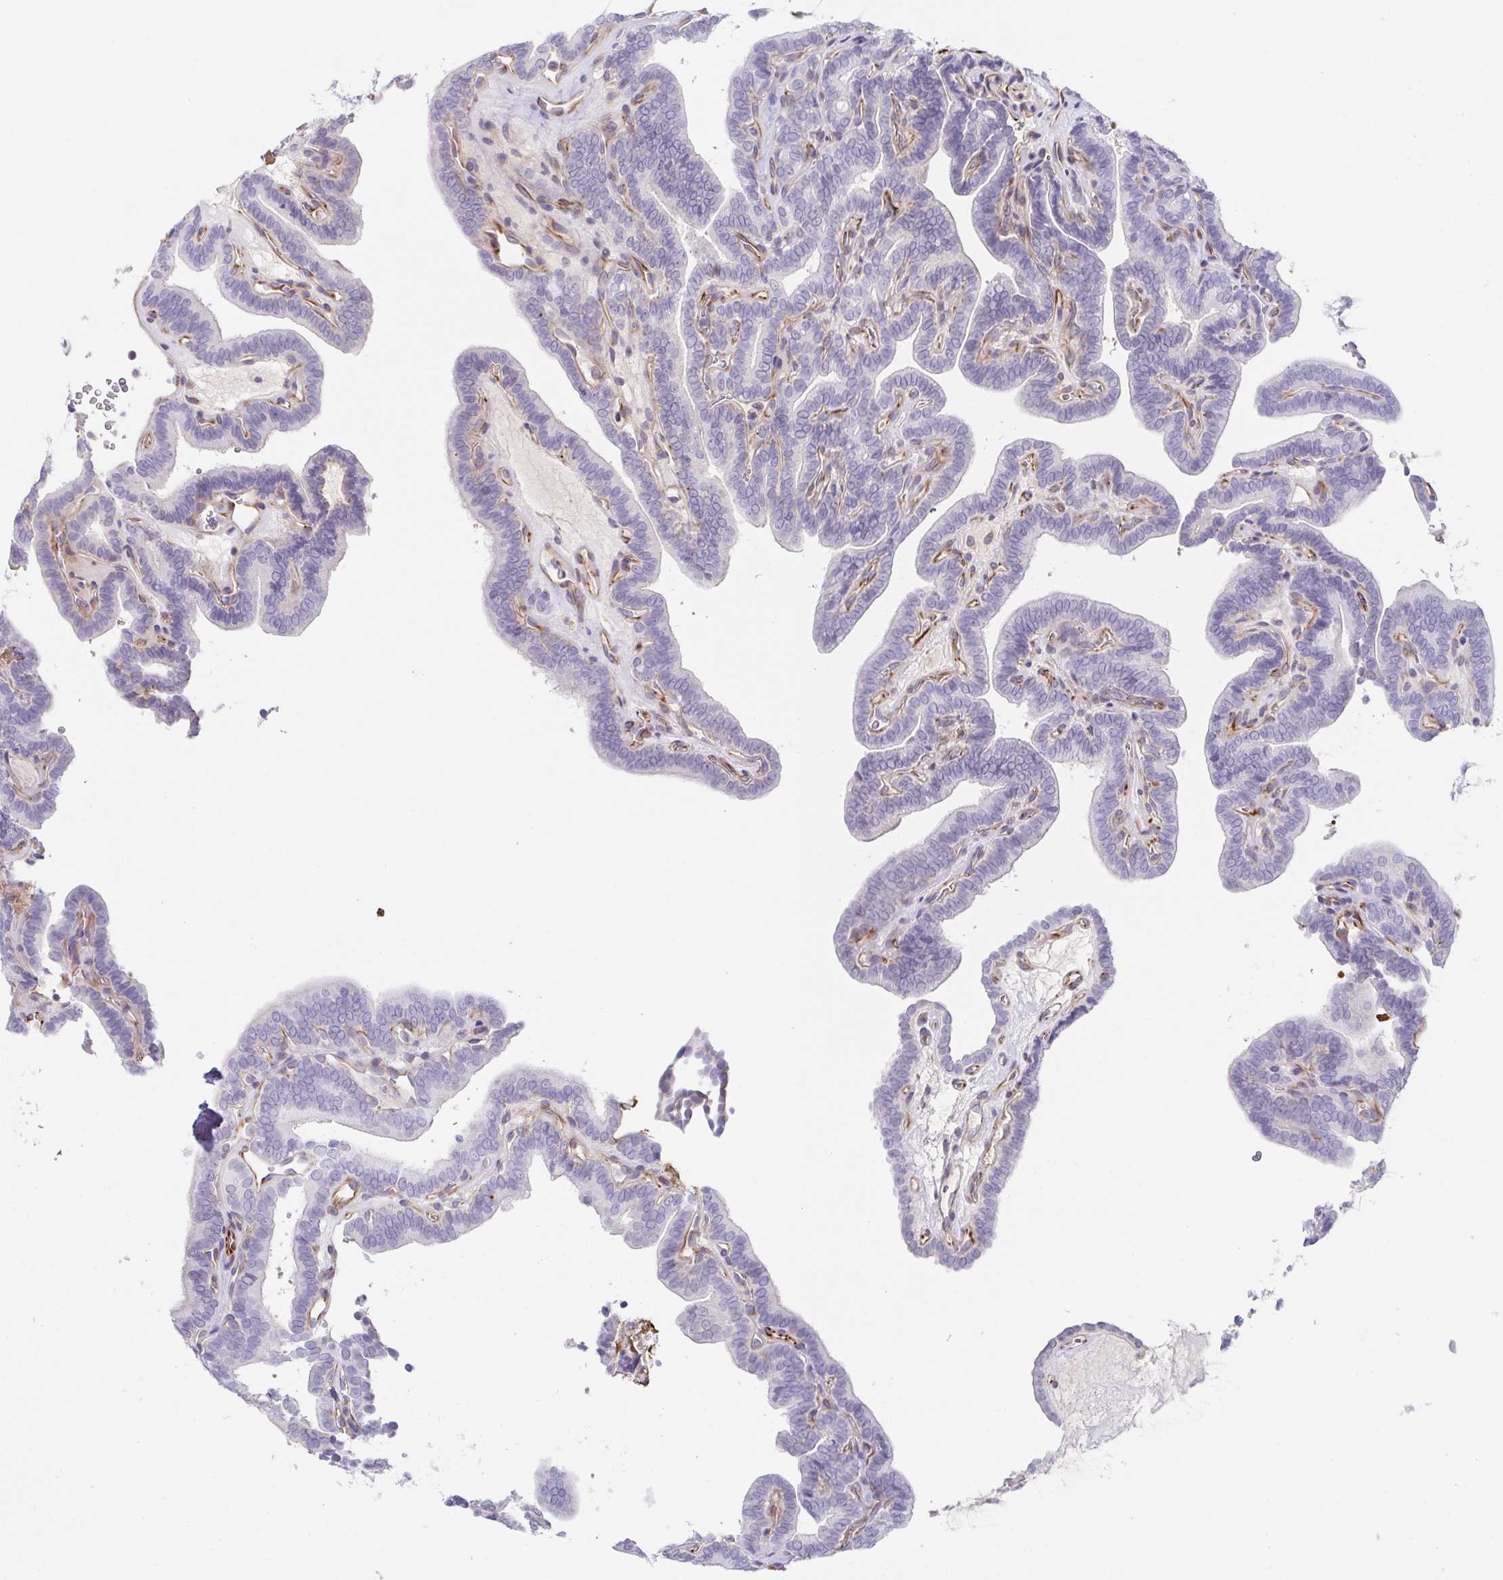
{"staining": {"intensity": "negative", "quantity": "none", "location": "none"}, "tissue": "thyroid cancer", "cell_type": "Tumor cells", "image_type": "cancer", "snomed": [{"axis": "morphology", "description": "Papillary adenocarcinoma, NOS"}, {"axis": "topography", "description": "Thyroid gland"}], "caption": "Immunohistochemistry image of thyroid papillary adenocarcinoma stained for a protein (brown), which displays no staining in tumor cells.", "gene": "COL17A1", "patient": {"sex": "female", "age": 21}}